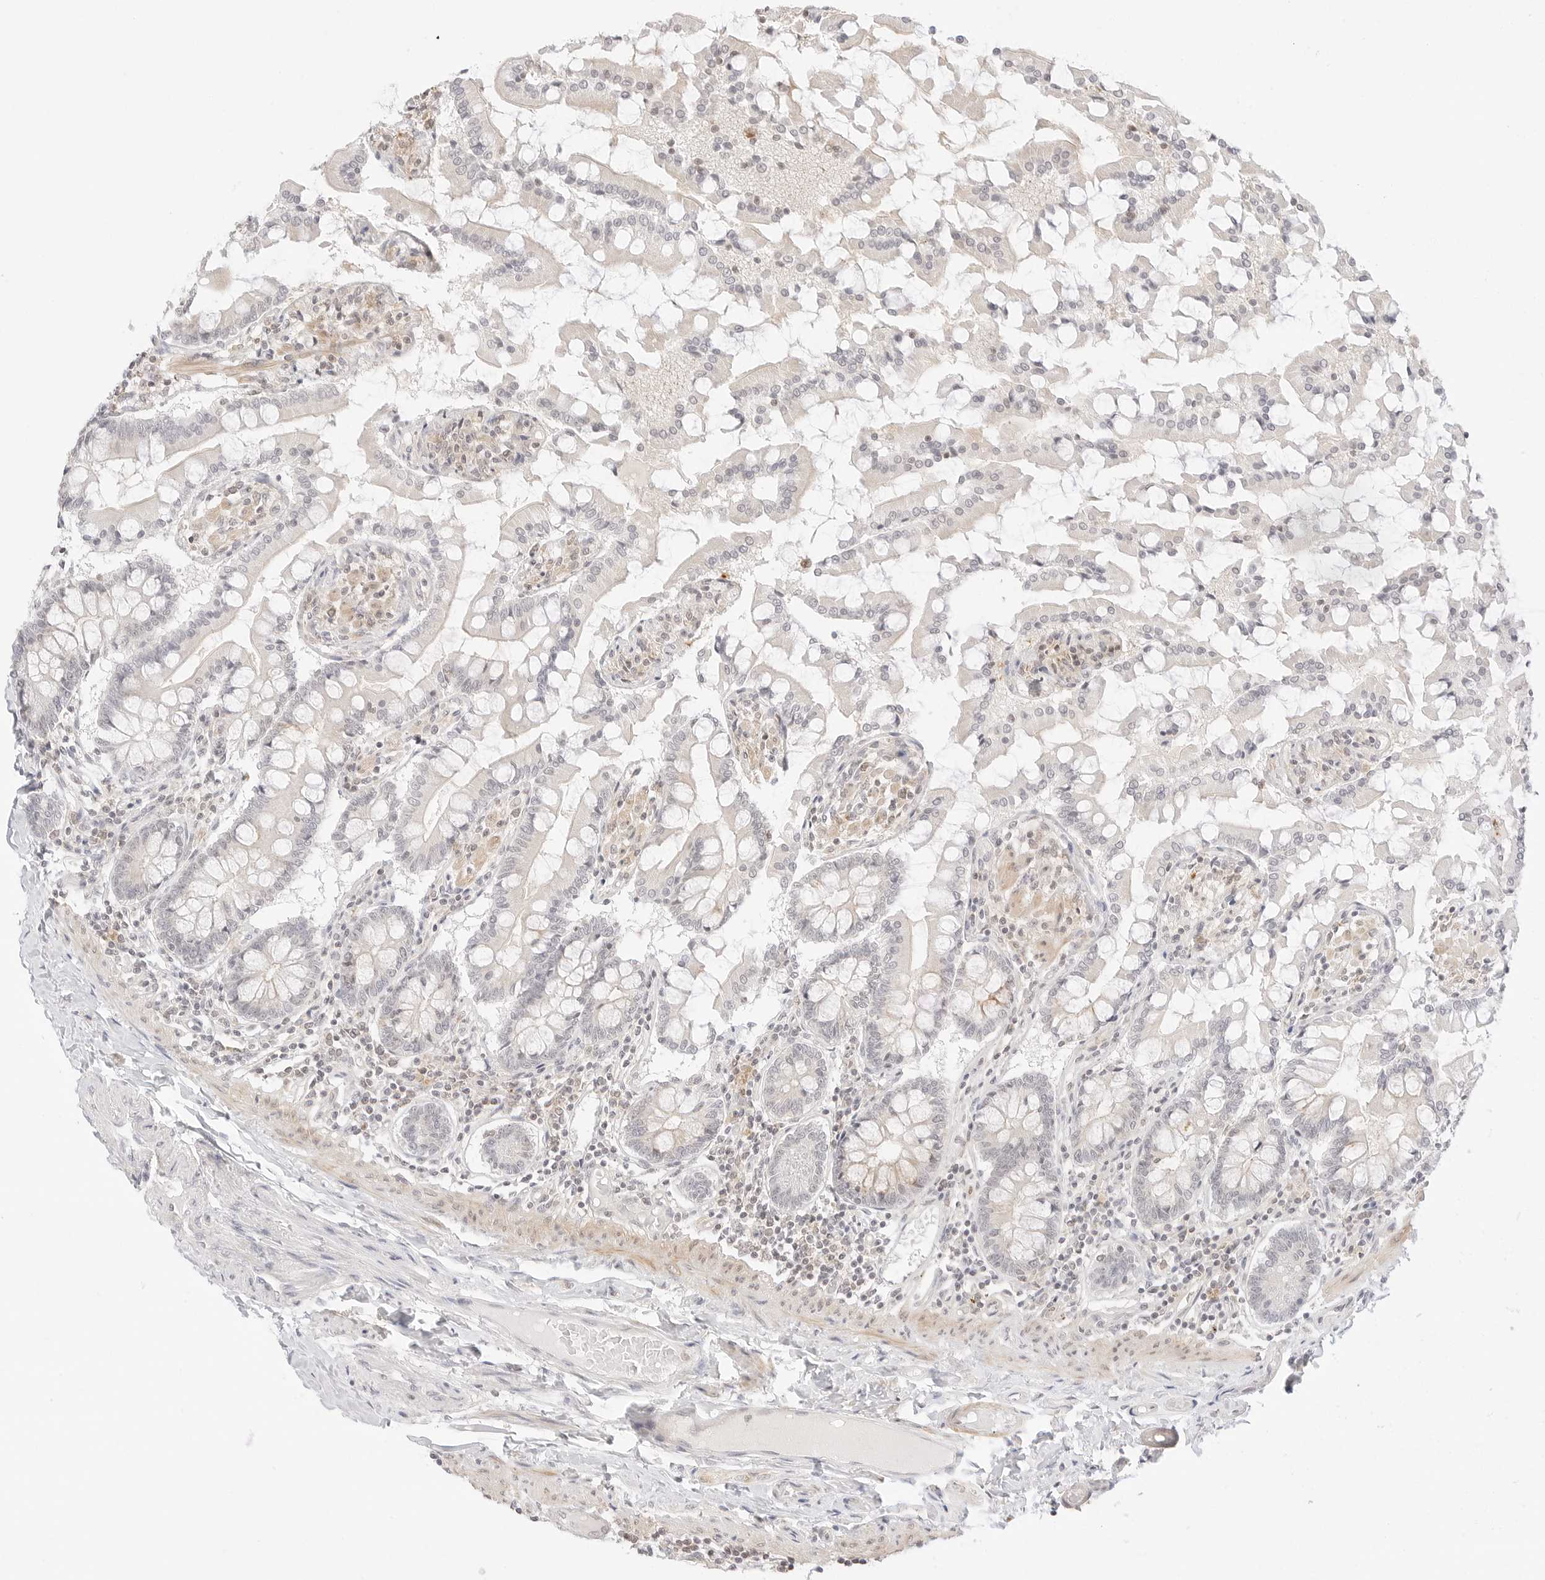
{"staining": {"intensity": "moderate", "quantity": "<25%", "location": "cytoplasmic/membranous"}, "tissue": "small intestine", "cell_type": "Glandular cells", "image_type": "normal", "snomed": [{"axis": "morphology", "description": "Normal tissue, NOS"}, {"axis": "topography", "description": "Small intestine"}], "caption": "Glandular cells demonstrate low levels of moderate cytoplasmic/membranous expression in about <25% of cells in benign human small intestine.", "gene": "GNAS", "patient": {"sex": "male", "age": 41}}